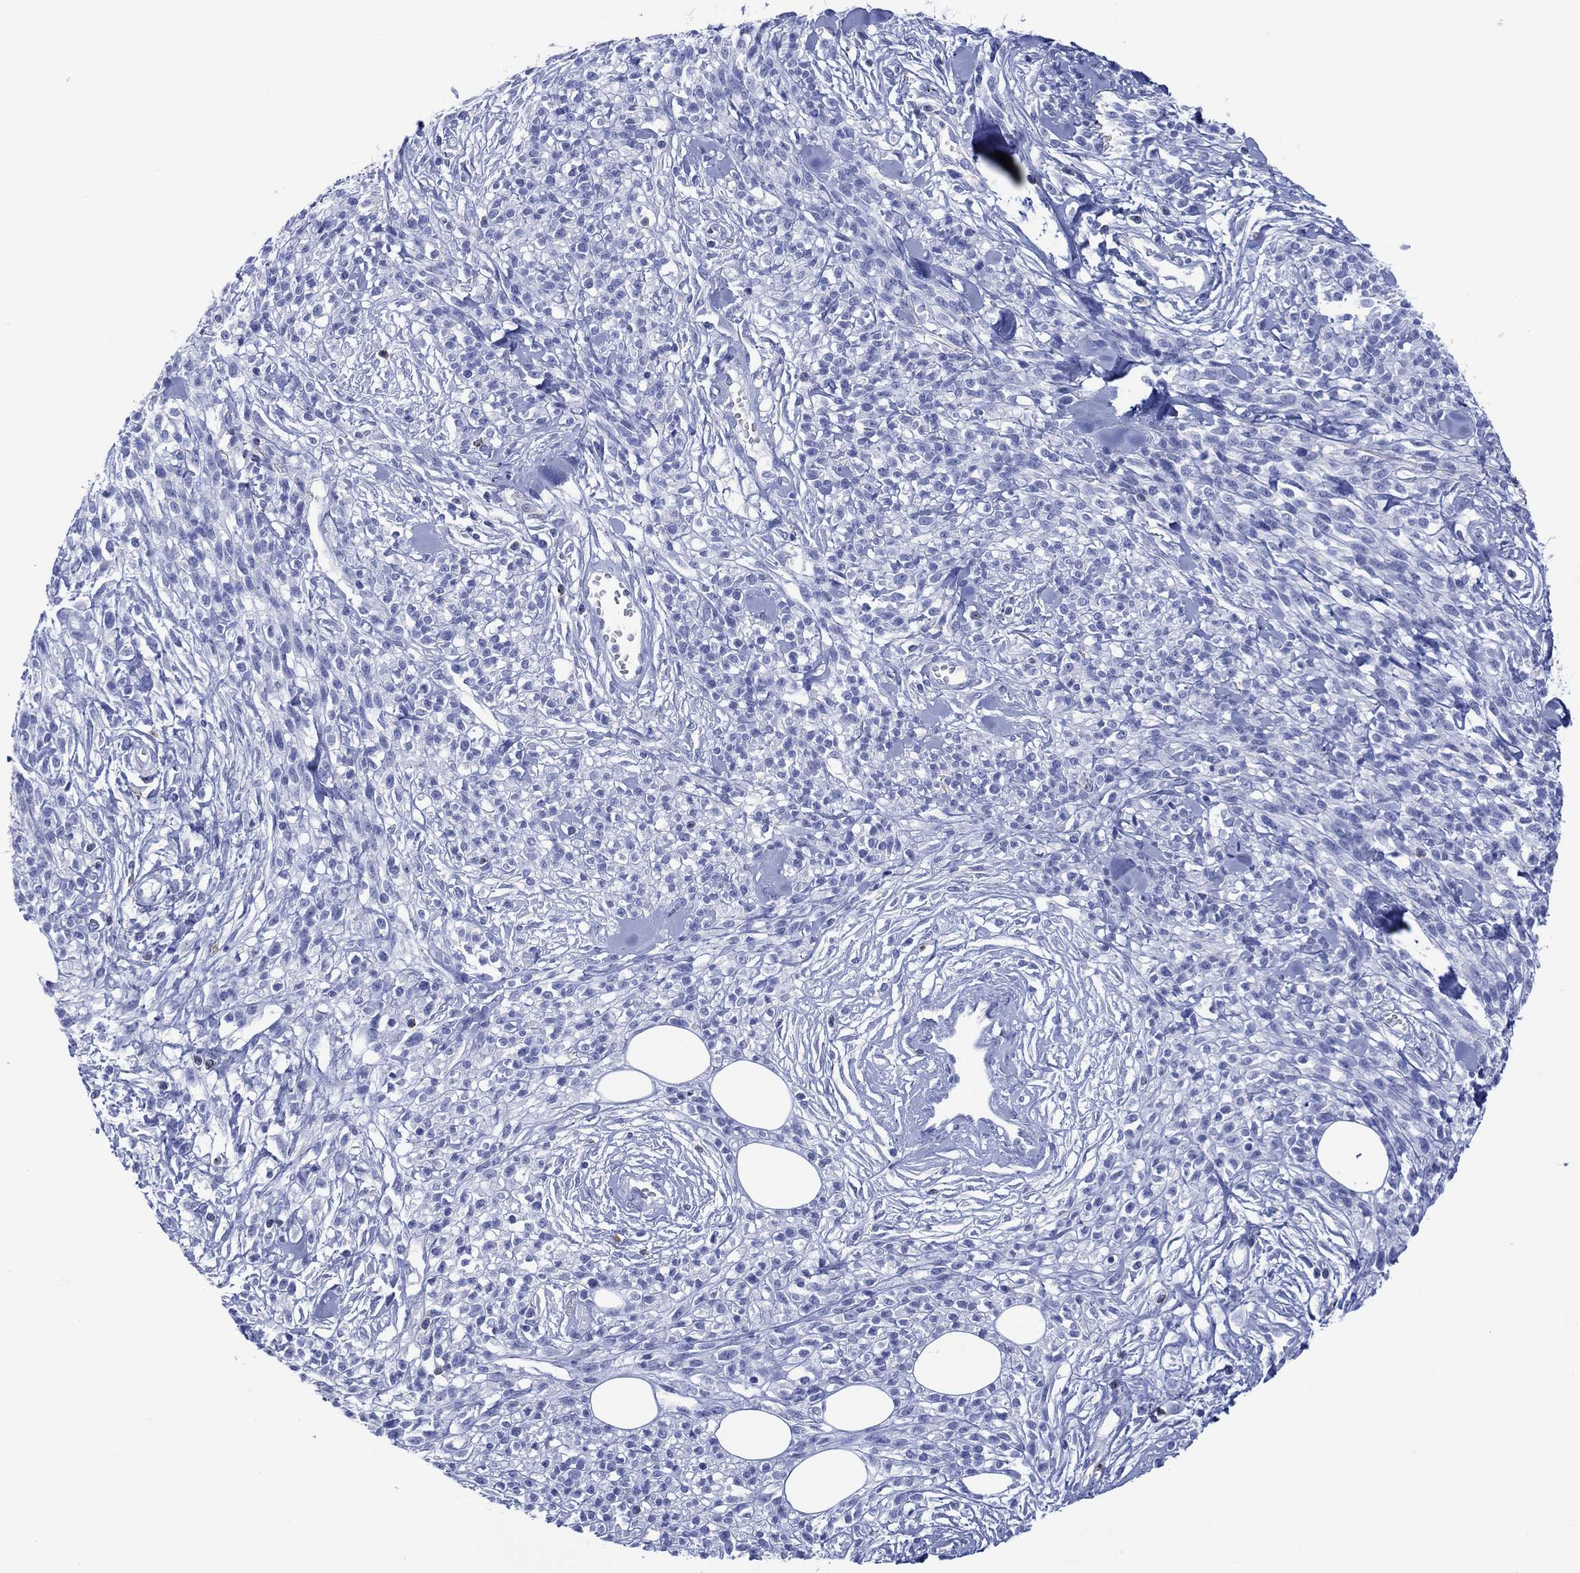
{"staining": {"intensity": "negative", "quantity": "none", "location": "none"}, "tissue": "melanoma", "cell_type": "Tumor cells", "image_type": "cancer", "snomed": [{"axis": "morphology", "description": "Malignant melanoma, NOS"}, {"axis": "topography", "description": "Skin"}, {"axis": "topography", "description": "Skin of trunk"}], "caption": "IHC of human melanoma demonstrates no staining in tumor cells.", "gene": "DPP4", "patient": {"sex": "male", "age": 74}}